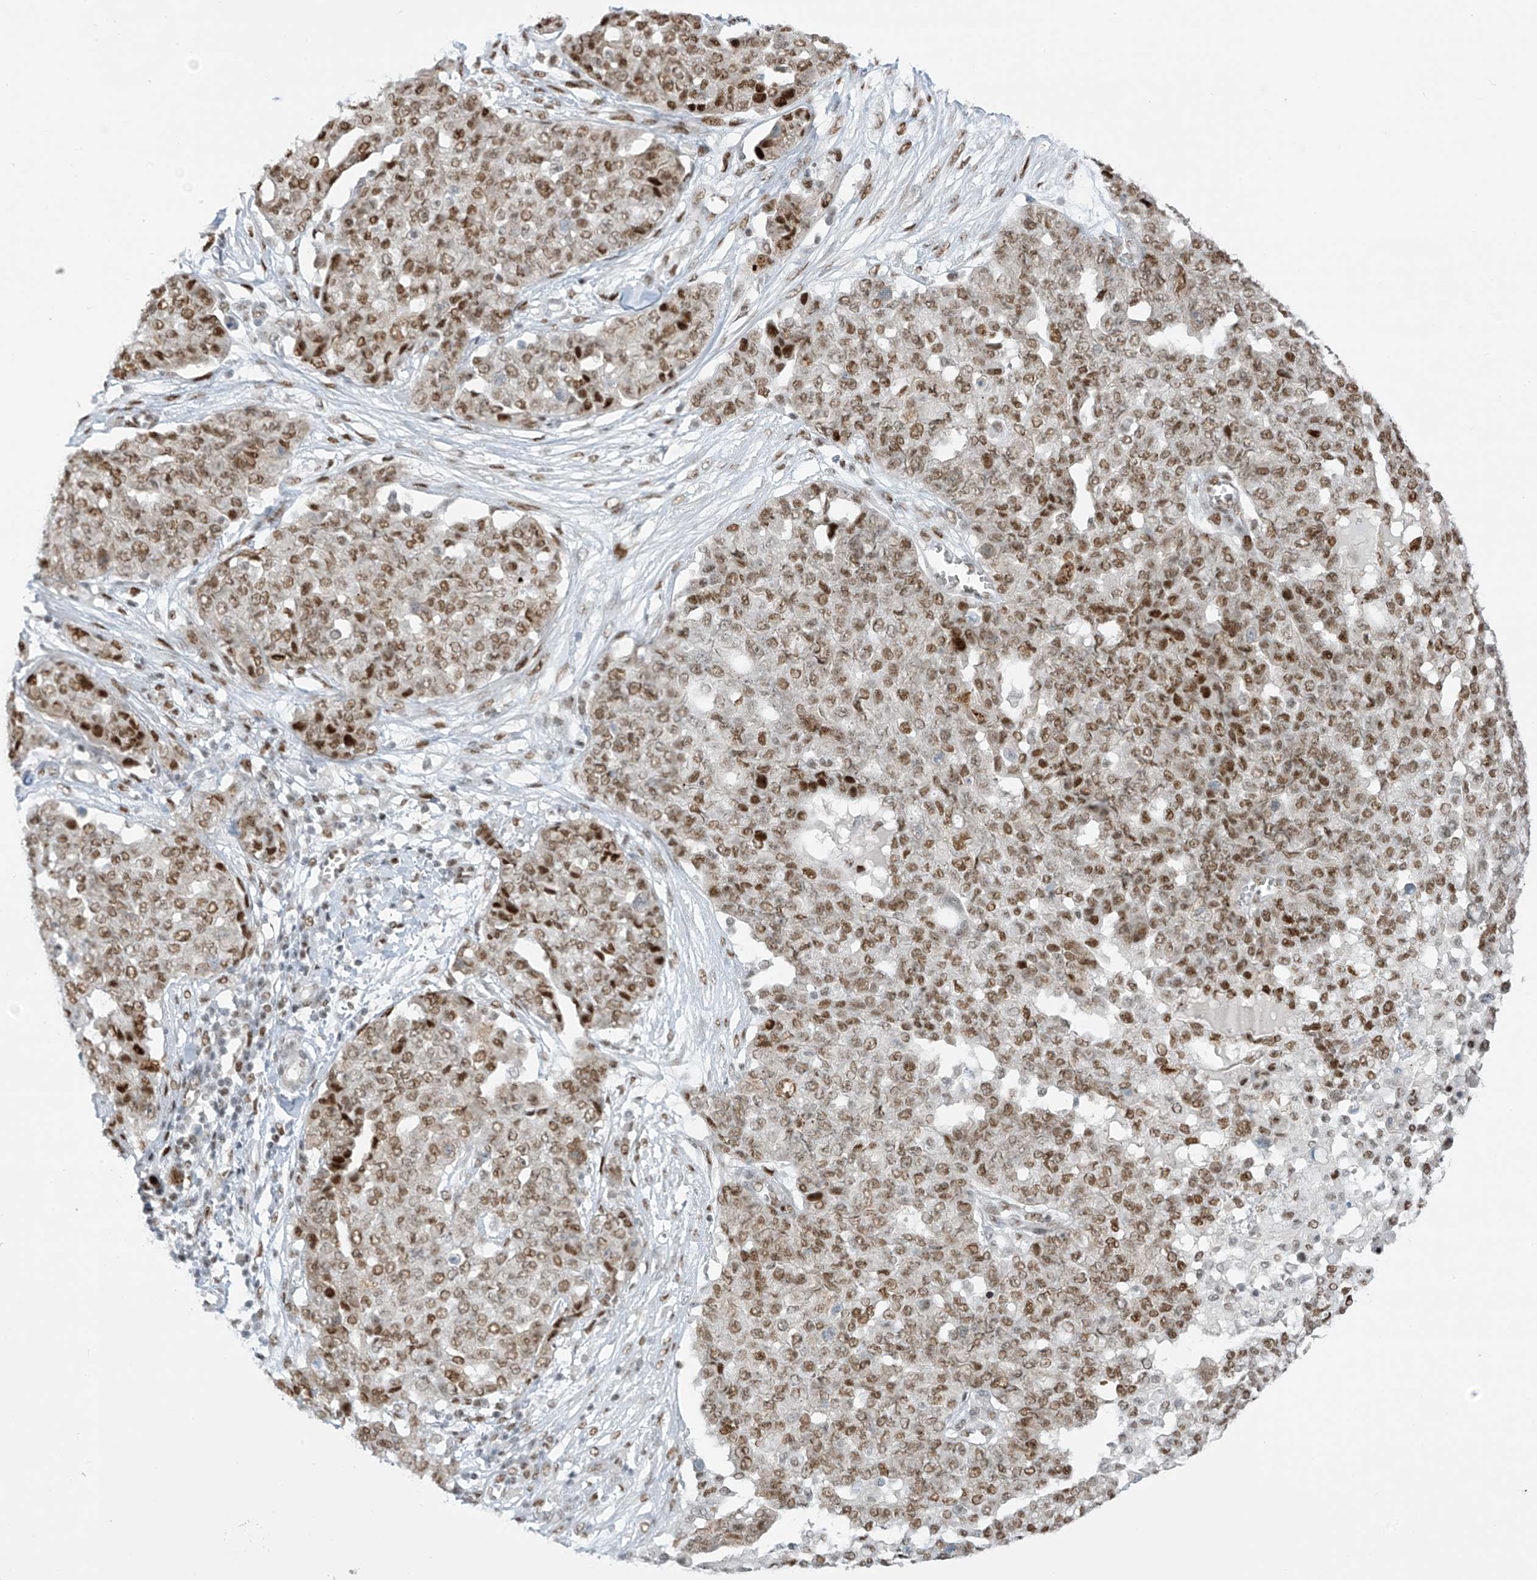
{"staining": {"intensity": "moderate", "quantity": ">75%", "location": "nuclear"}, "tissue": "ovarian cancer", "cell_type": "Tumor cells", "image_type": "cancer", "snomed": [{"axis": "morphology", "description": "Cystadenocarcinoma, serous, NOS"}, {"axis": "topography", "description": "Soft tissue"}, {"axis": "topography", "description": "Ovary"}], "caption": "Immunohistochemistry of human ovarian cancer exhibits medium levels of moderate nuclear positivity in approximately >75% of tumor cells. Nuclei are stained in blue.", "gene": "ZCWPW2", "patient": {"sex": "female", "age": 57}}